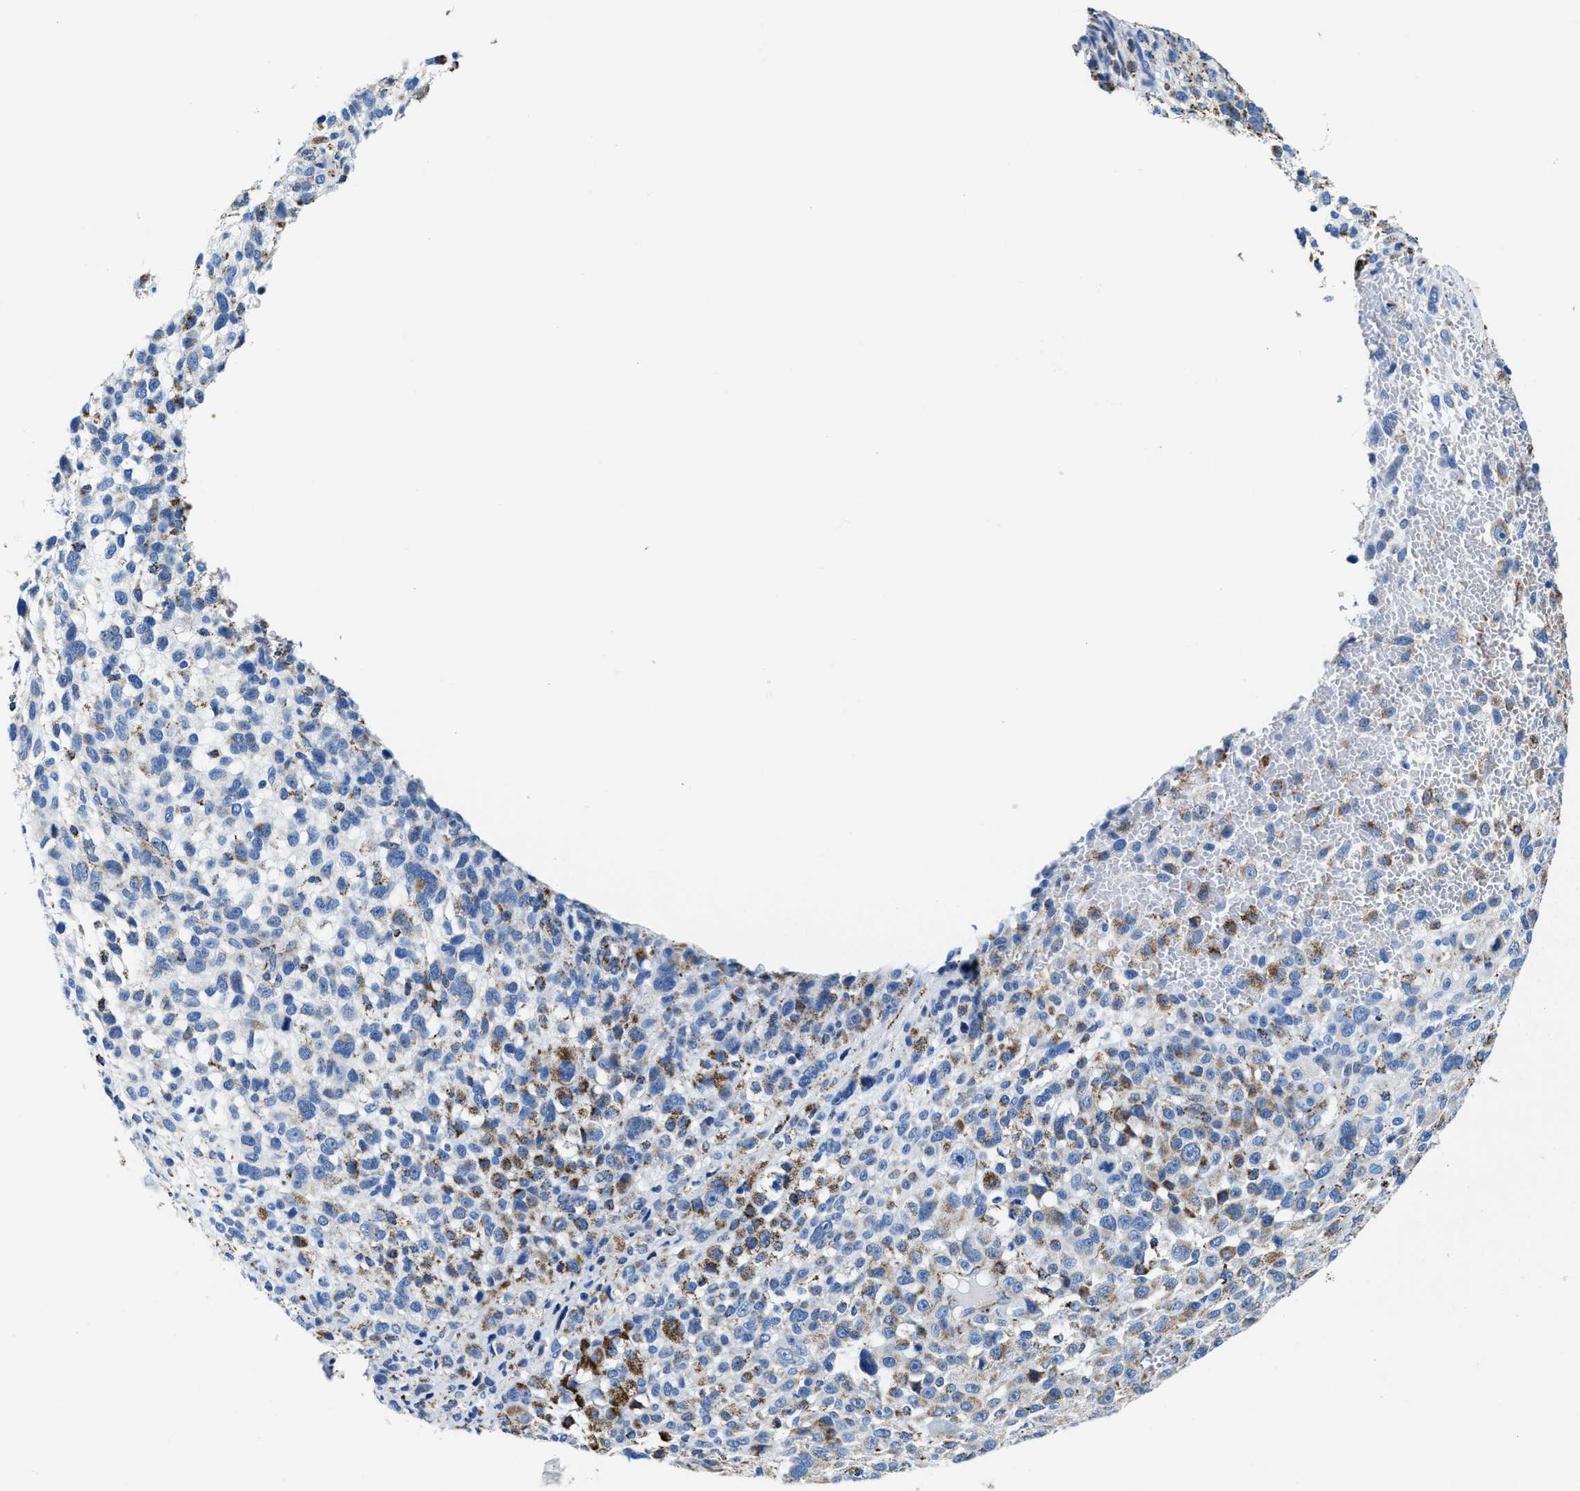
{"staining": {"intensity": "moderate", "quantity": "<25%", "location": "cytoplasmic/membranous"}, "tissue": "melanoma", "cell_type": "Tumor cells", "image_type": "cancer", "snomed": [{"axis": "morphology", "description": "Malignant melanoma, NOS"}, {"axis": "topography", "description": "Skin"}], "caption": "Immunohistochemistry (DAB (3,3'-diaminobenzidine)) staining of malignant melanoma displays moderate cytoplasmic/membranous protein staining in about <25% of tumor cells.", "gene": "ALDH1B1", "patient": {"sex": "female", "age": 55}}